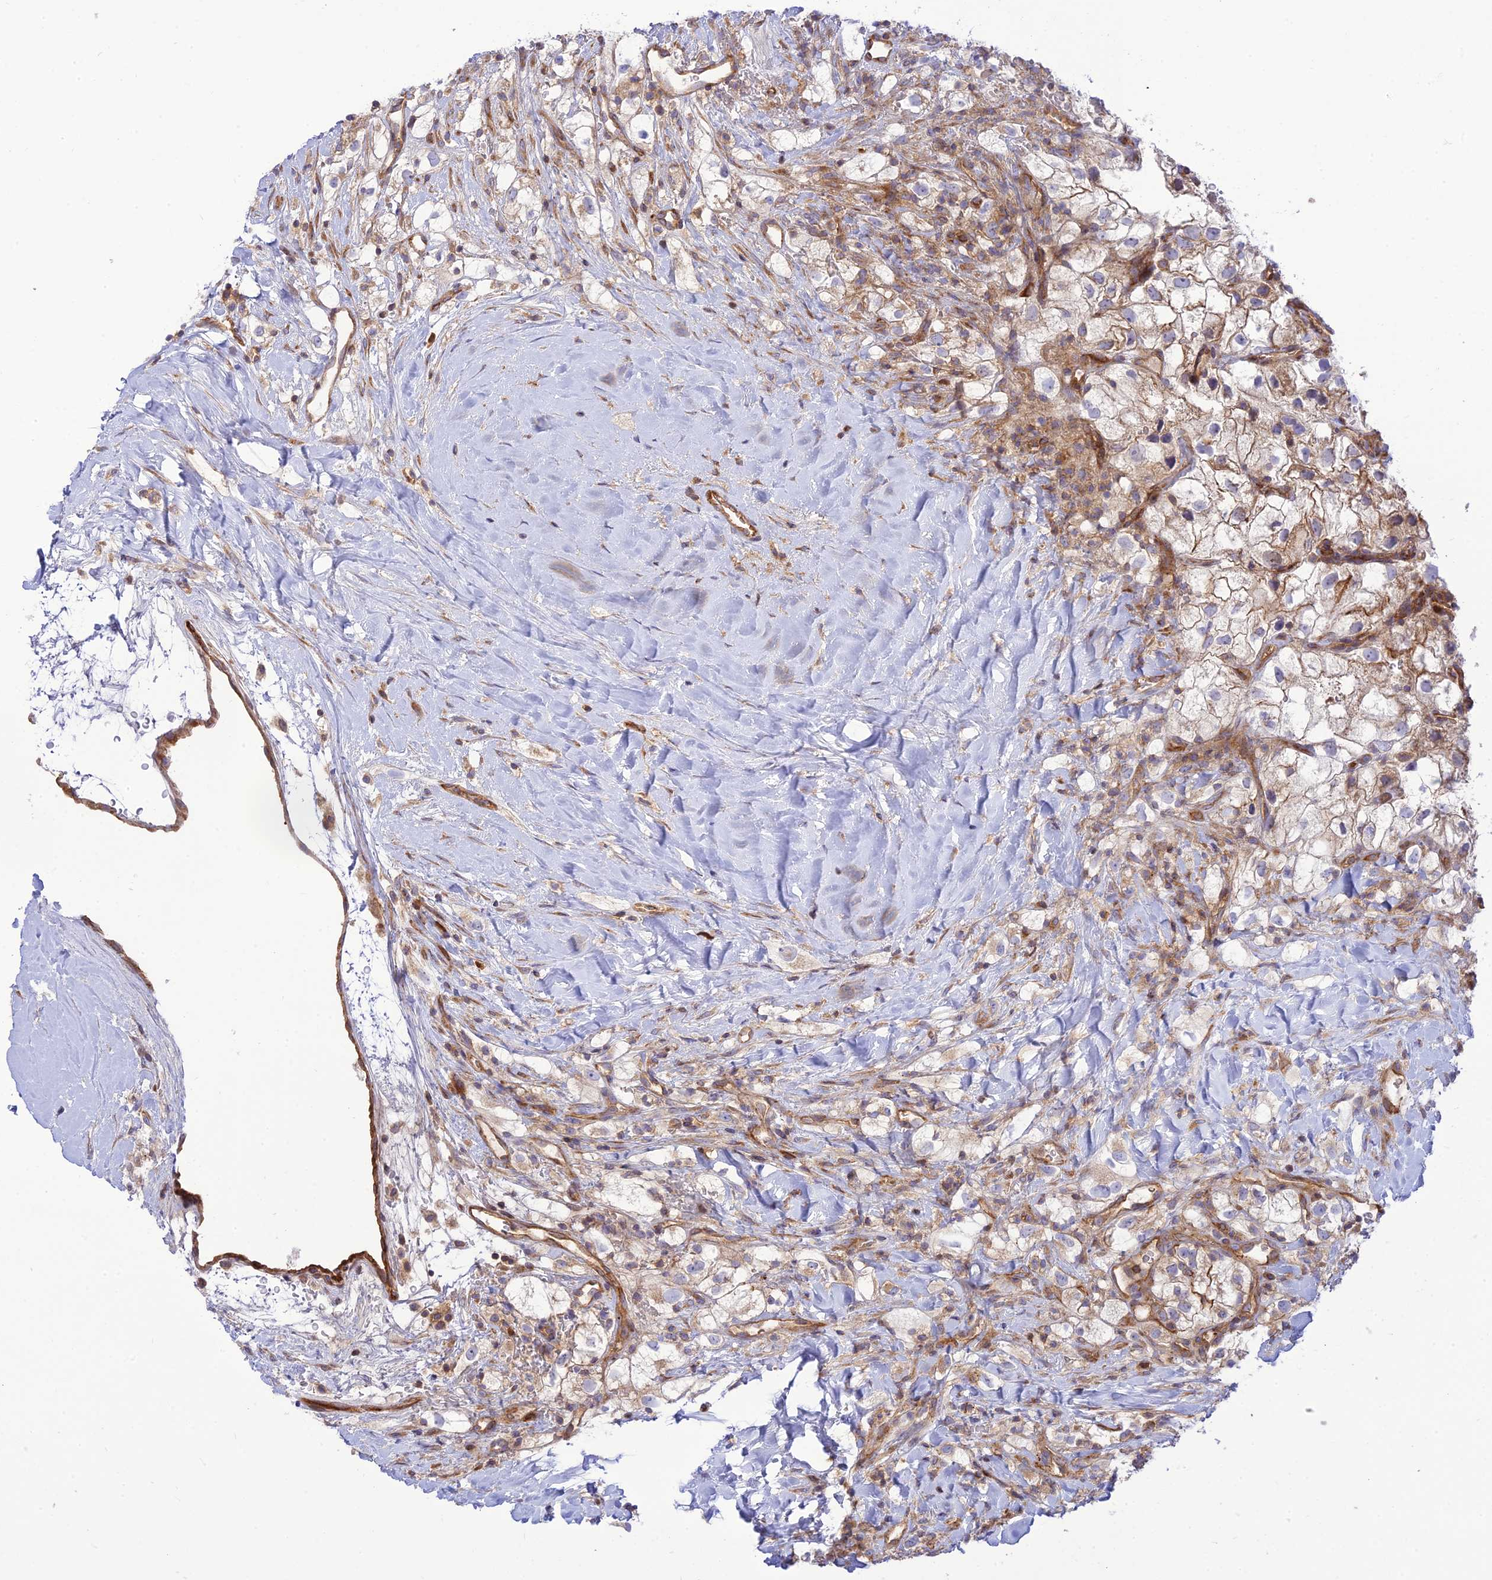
{"staining": {"intensity": "moderate", "quantity": "25%-75%", "location": "cytoplasmic/membranous"}, "tissue": "renal cancer", "cell_type": "Tumor cells", "image_type": "cancer", "snomed": [{"axis": "morphology", "description": "Adenocarcinoma, NOS"}, {"axis": "topography", "description": "Kidney"}], "caption": "Tumor cells show moderate cytoplasmic/membranous positivity in approximately 25%-75% of cells in renal cancer (adenocarcinoma).", "gene": "PIMREG", "patient": {"sex": "male", "age": 59}}